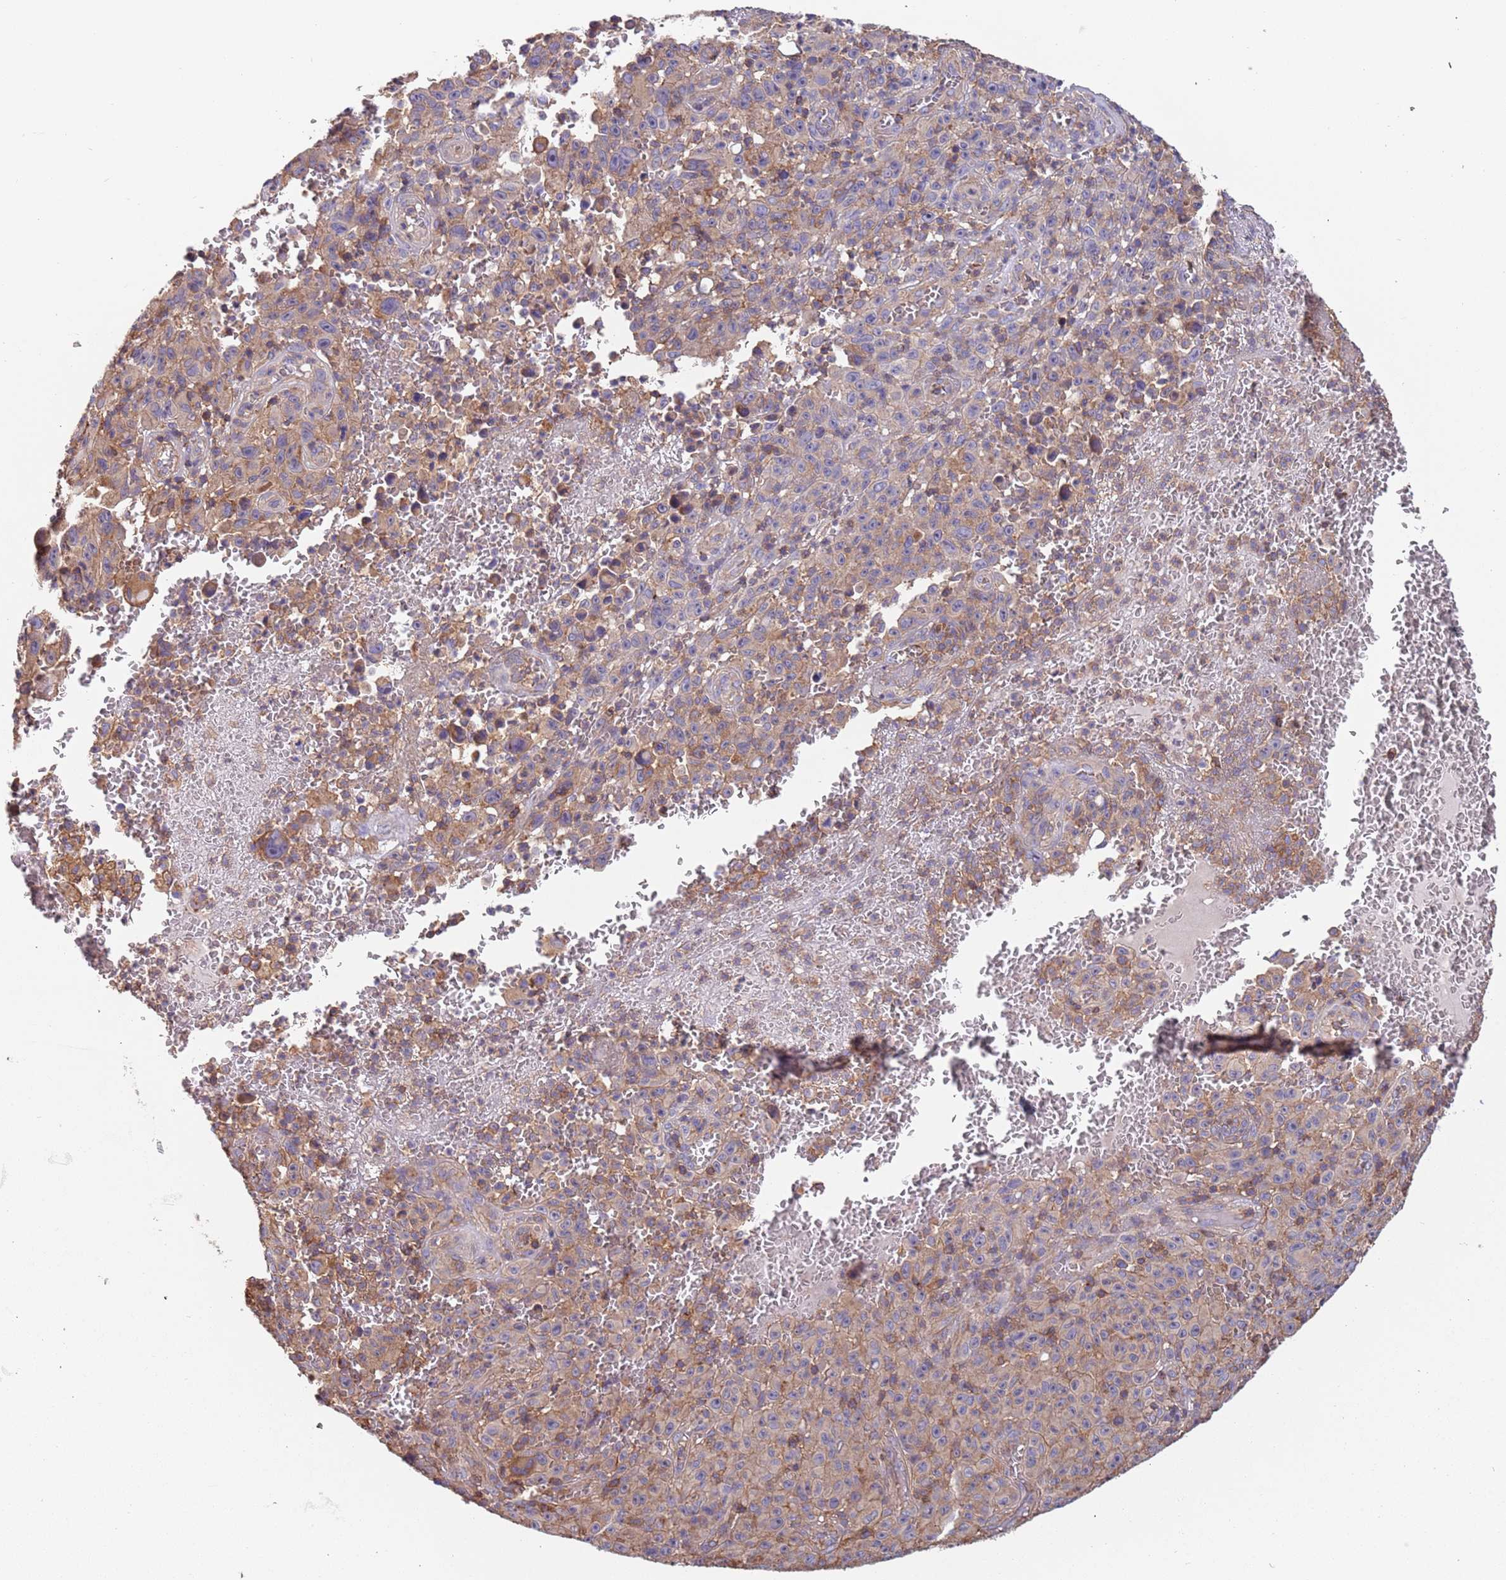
{"staining": {"intensity": "weak", "quantity": "25%-75%", "location": "cytoplasmic/membranous"}, "tissue": "melanoma", "cell_type": "Tumor cells", "image_type": "cancer", "snomed": [{"axis": "morphology", "description": "Malignant melanoma, NOS"}, {"axis": "topography", "description": "Skin"}], "caption": "Immunohistochemical staining of malignant melanoma reveals weak cytoplasmic/membranous protein expression in about 25%-75% of tumor cells. The protein of interest is shown in brown color, while the nuclei are stained blue.", "gene": "SYT4", "patient": {"sex": "female", "age": 82}}